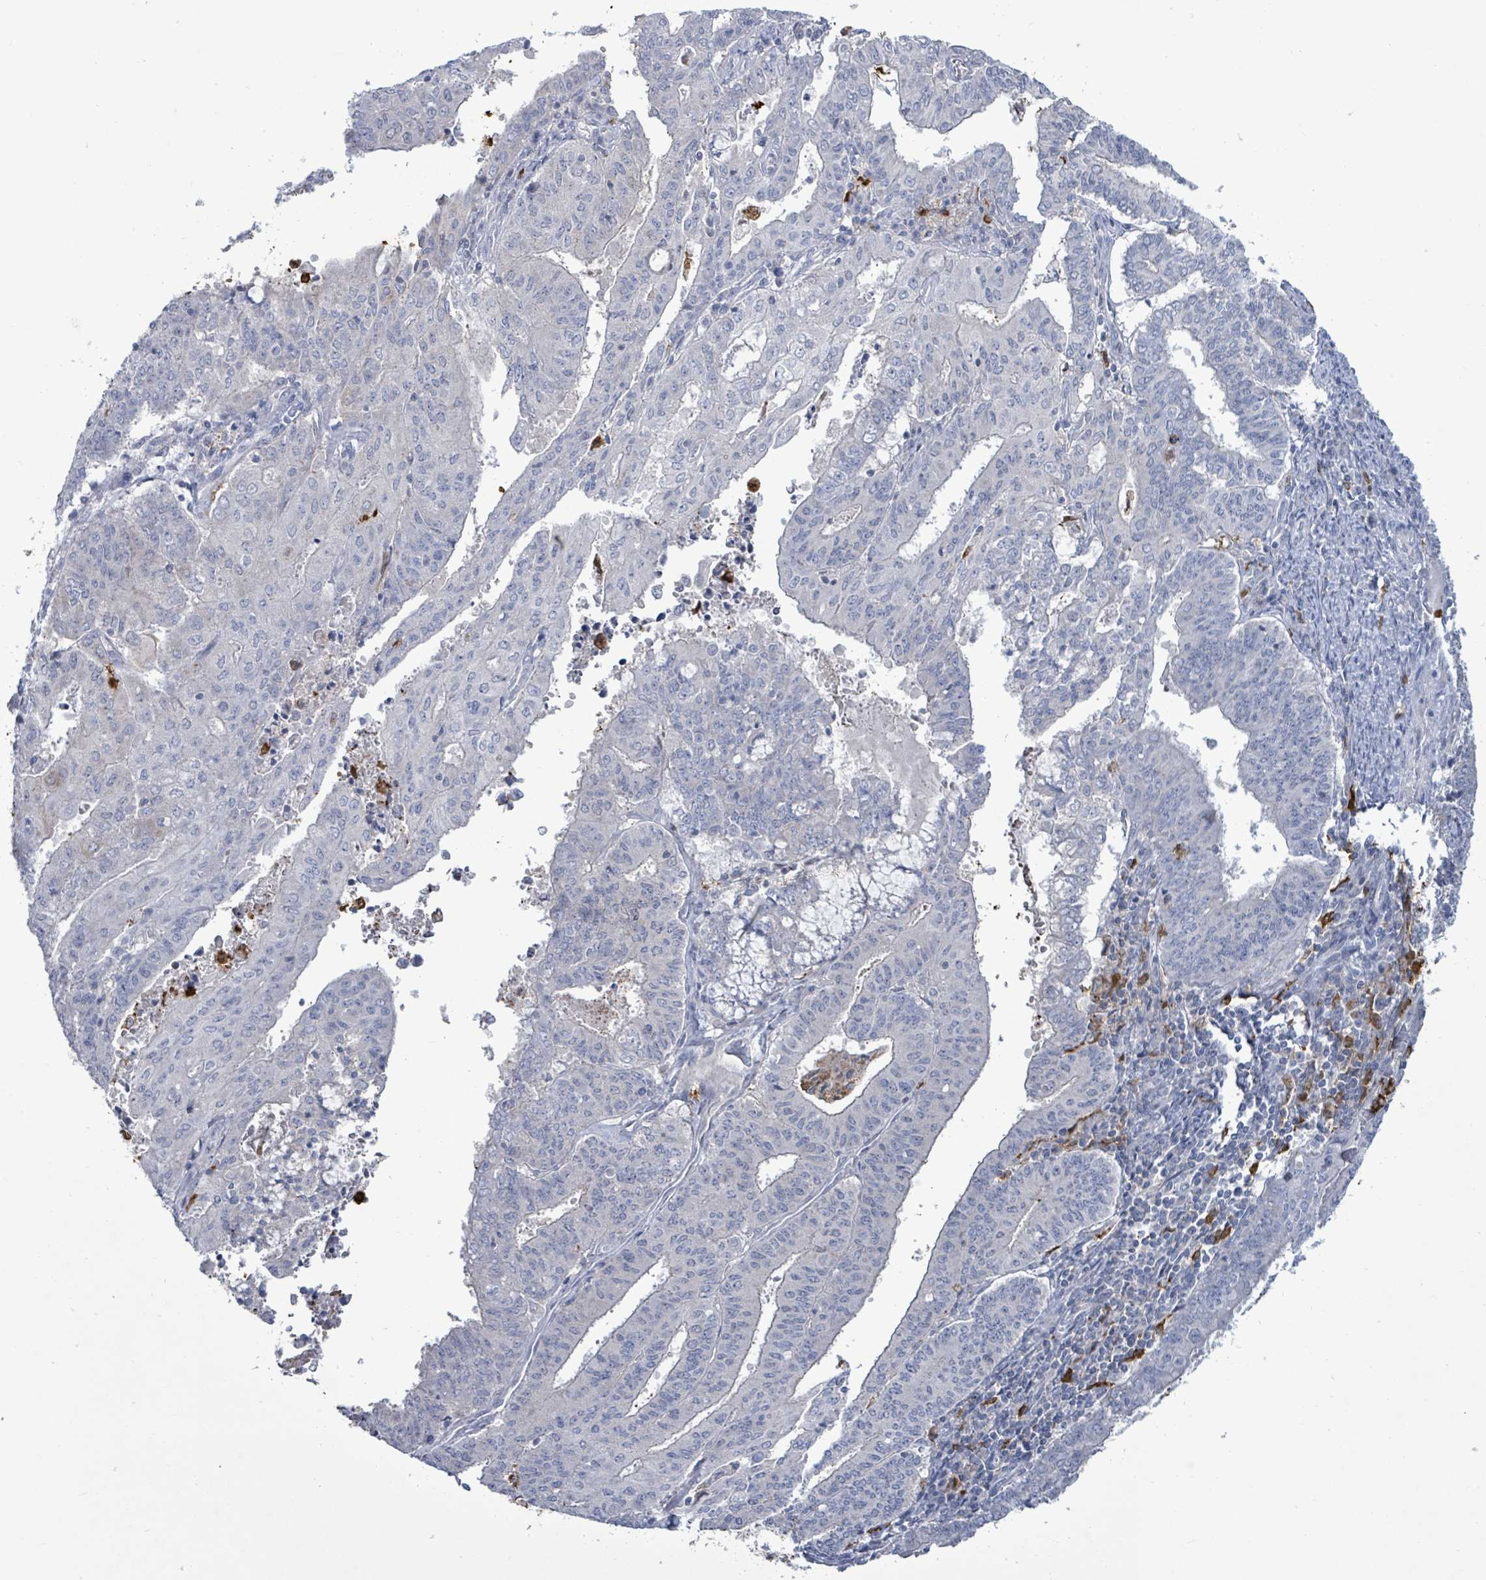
{"staining": {"intensity": "negative", "quantity": "none", "location": "none"}, "tissue": "endometrial cancer", "cell_type": "Tumor cells", "image_type": "cancer", "snomed": [{"axis": "morphology", "description": "Adenocarcinoma, NOS"}, {"axis": "topography", "description": "Endometrium"}], "caption": "DAB immunohistochemical staining of human endometrial cancer reveals no significant expression in tumor cells. The staining was performed using DAB to visualize the protein expression in brown, while the nuclei were stained in blue with hematoxylin (Magnification: 20x).", "gene": "FAM210A", "patient": {"sex": "female", "age": 59}}